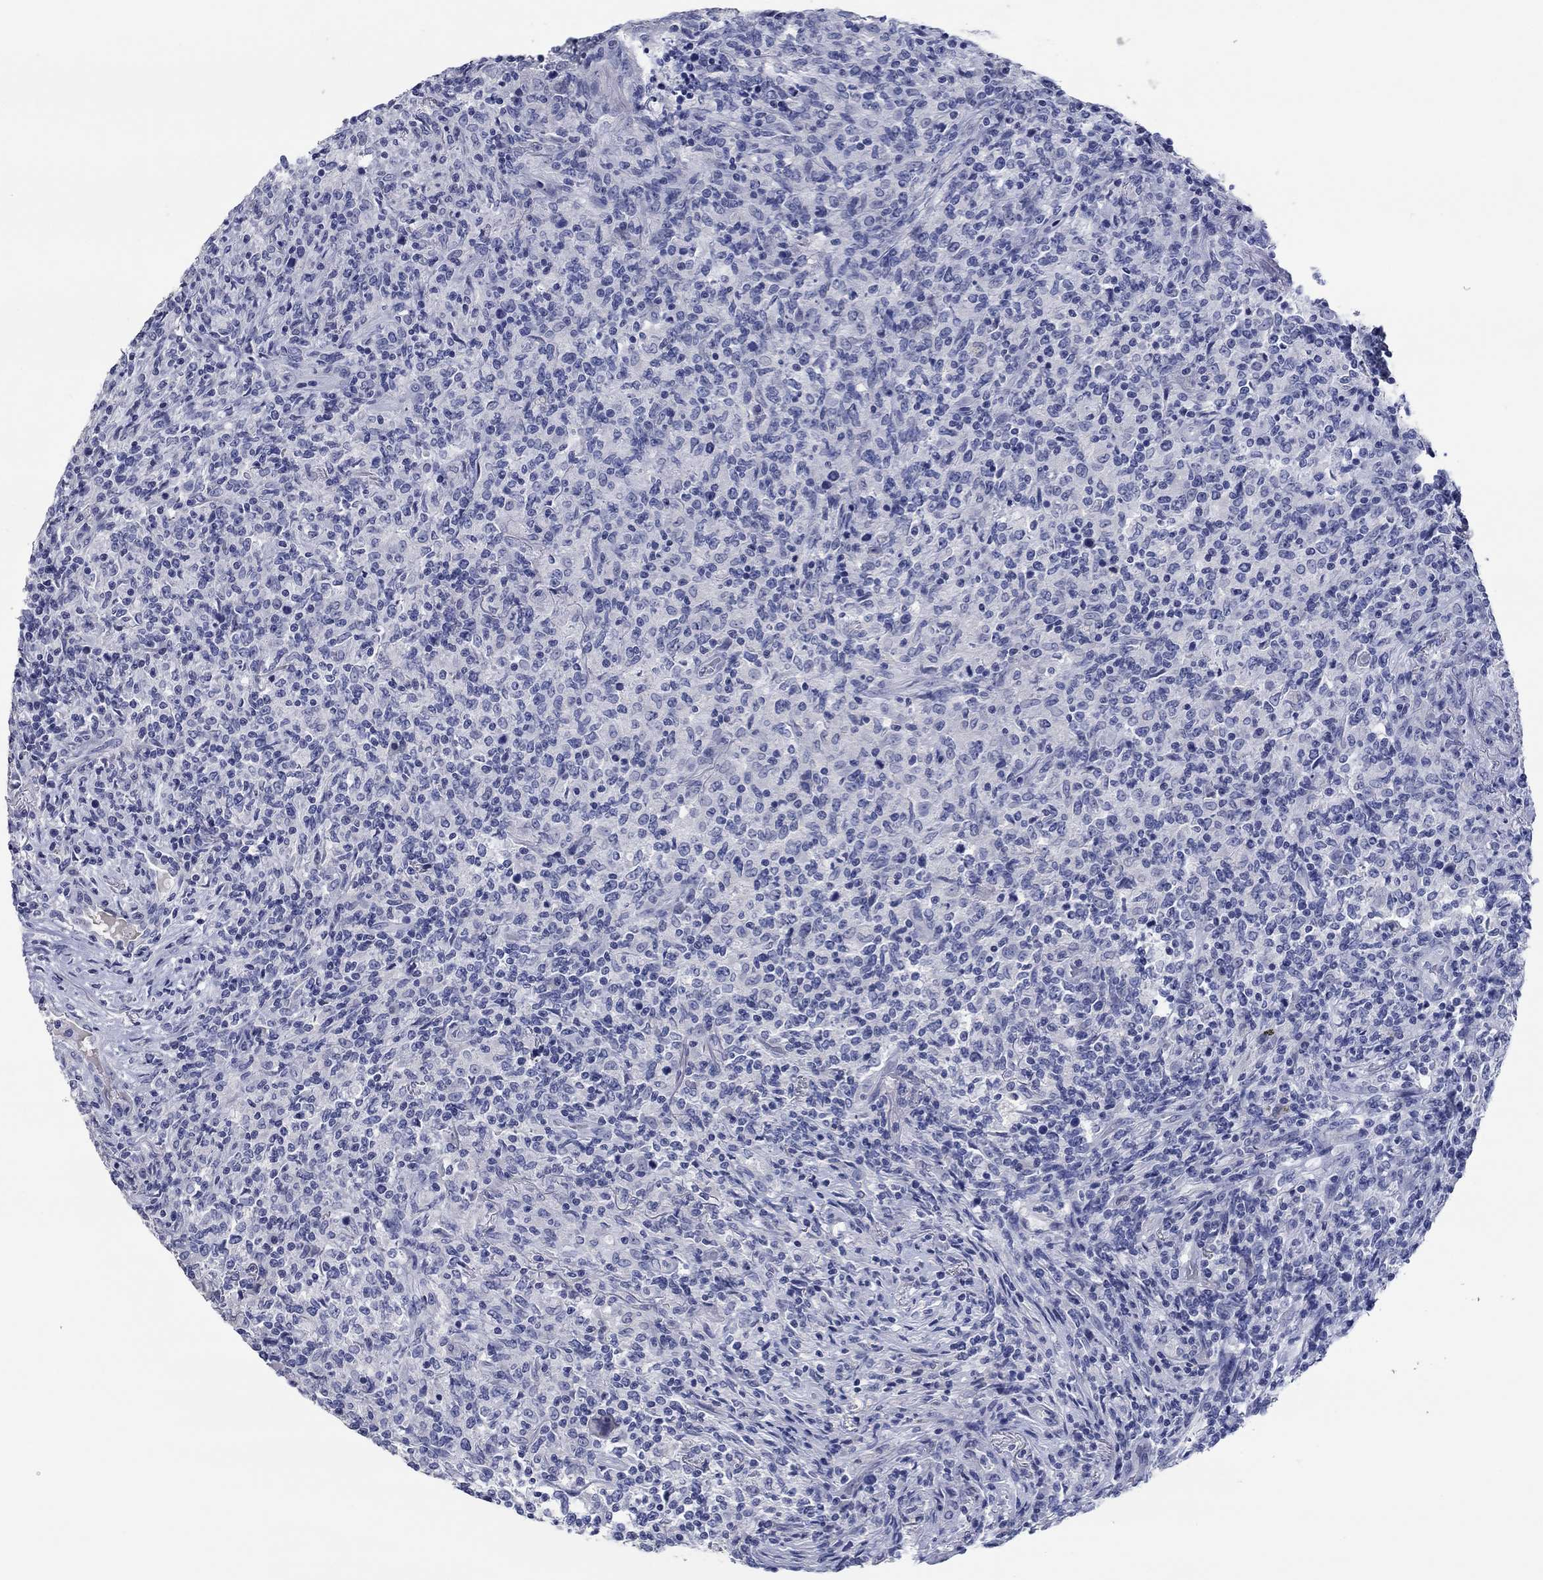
{"staining": {"intensity": "negative", "quantity": "none", "location": "none"}, "tissue": "lymphoma", "cell_type": "Tumor cells", "image_type": "cancer", "snomed": [{"axis": "morphology", "description": "Malignant lymphoma, non-Hodgkin's type, High grade"}, {"axis": "topography", "description": "Lung"}], "caption": "Tumor cells are negative for protein expression in human high-grade malignant lymphoma, non-Hodgkin's type.", "gene": "POU5F1", "patient": {"sex": "male", "age": 79}}